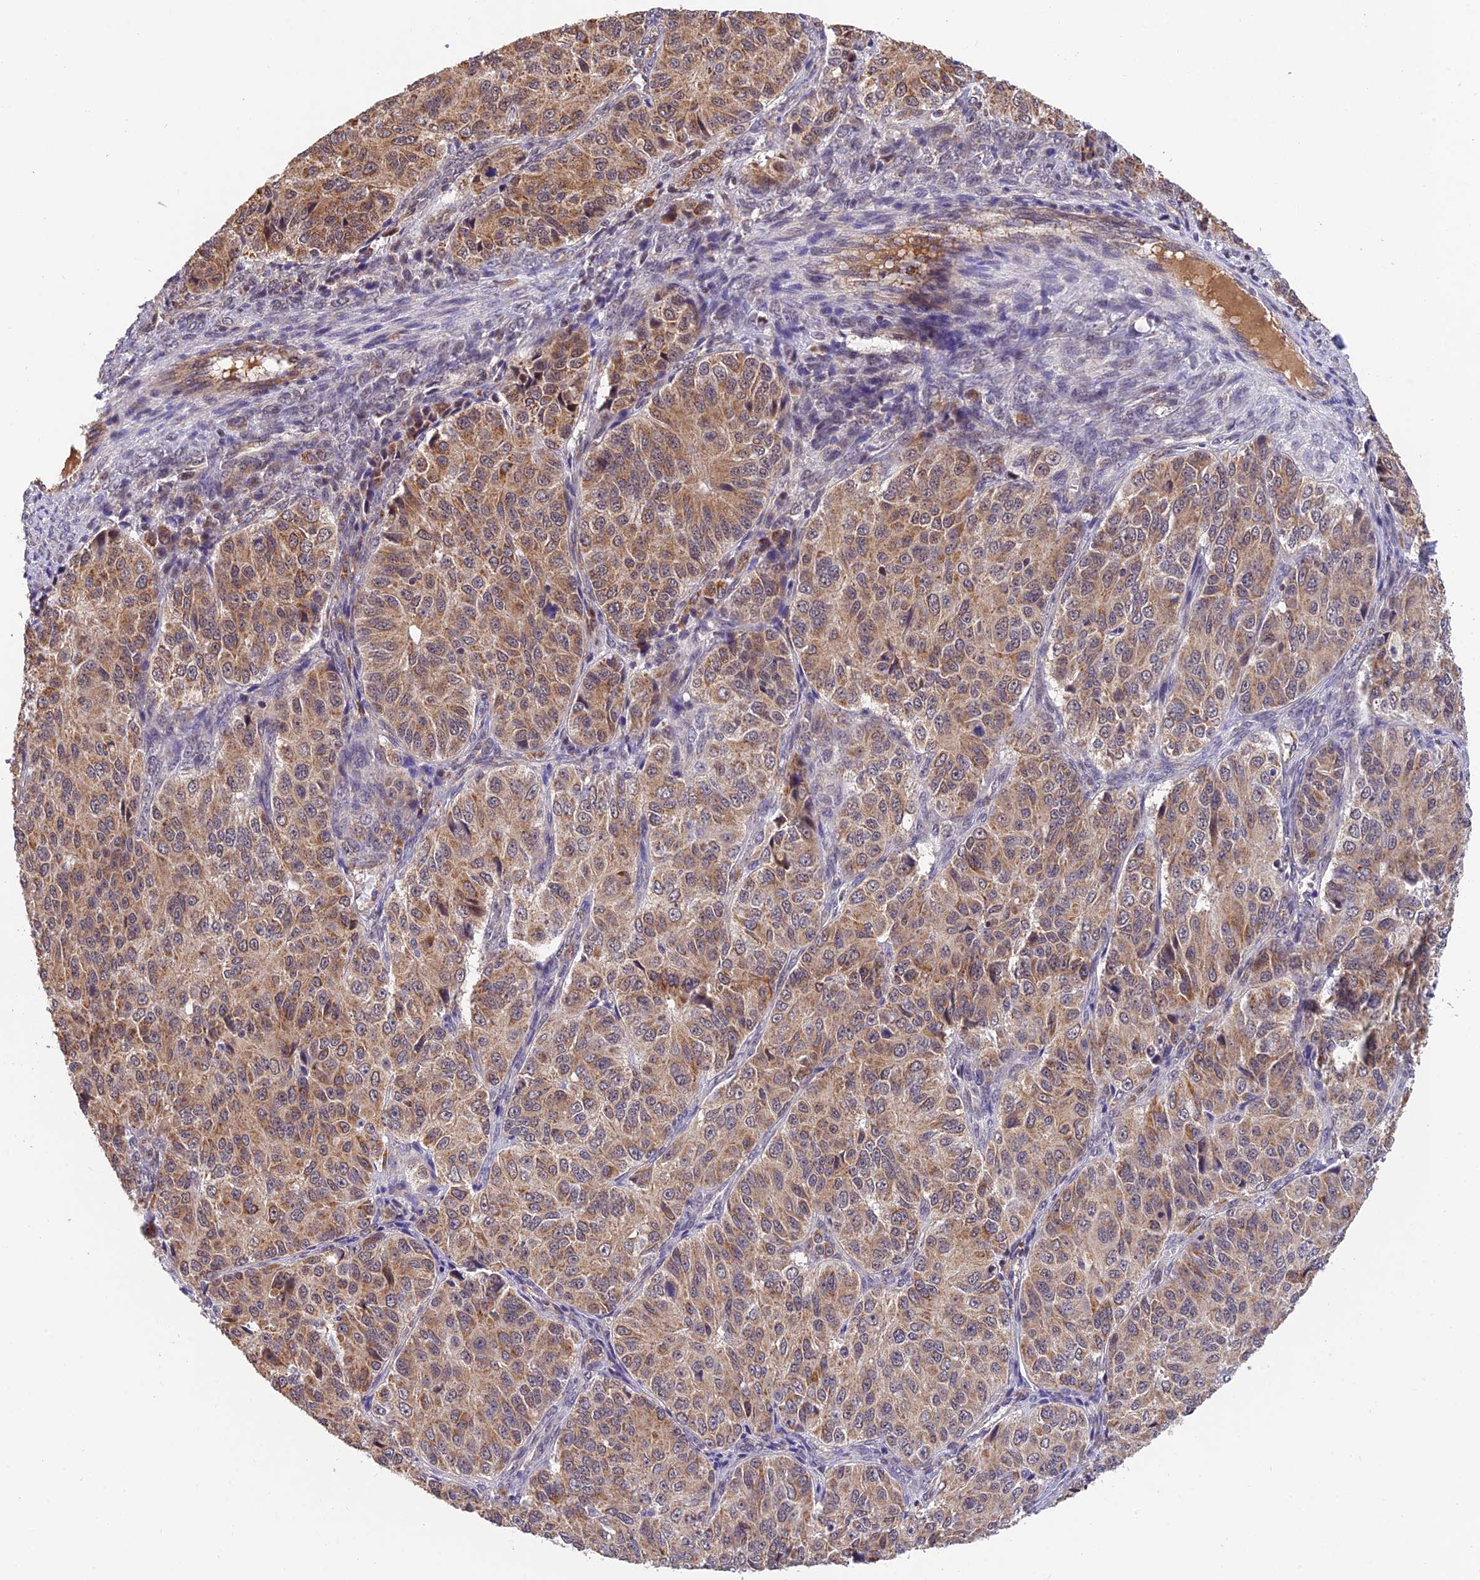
{"staining": {"intensity": "moderate", "quantity": ">75%", "location": "cytoplasmic/membranous"}, "tissue": "ovarian cancer", "cell_type": "Tumor cells", "image_type": "cancer", "snomed": [{"axis": "morphology", "description": "Carcinoma, endometroid"}, {"axis": "topography", "description": "Ovary"}], "caption": "The image reveals a brown stain indicating the presence of a protein in the cytoplasmic/membranous of tumor cells in ovarian cancer. The staining was performed using DAB, with brown indicating positive protein expression. Nuclei are stained blue with hematoxylin.", "gene": "MNS1", "patient": {"sex": "female", "age": 51}}